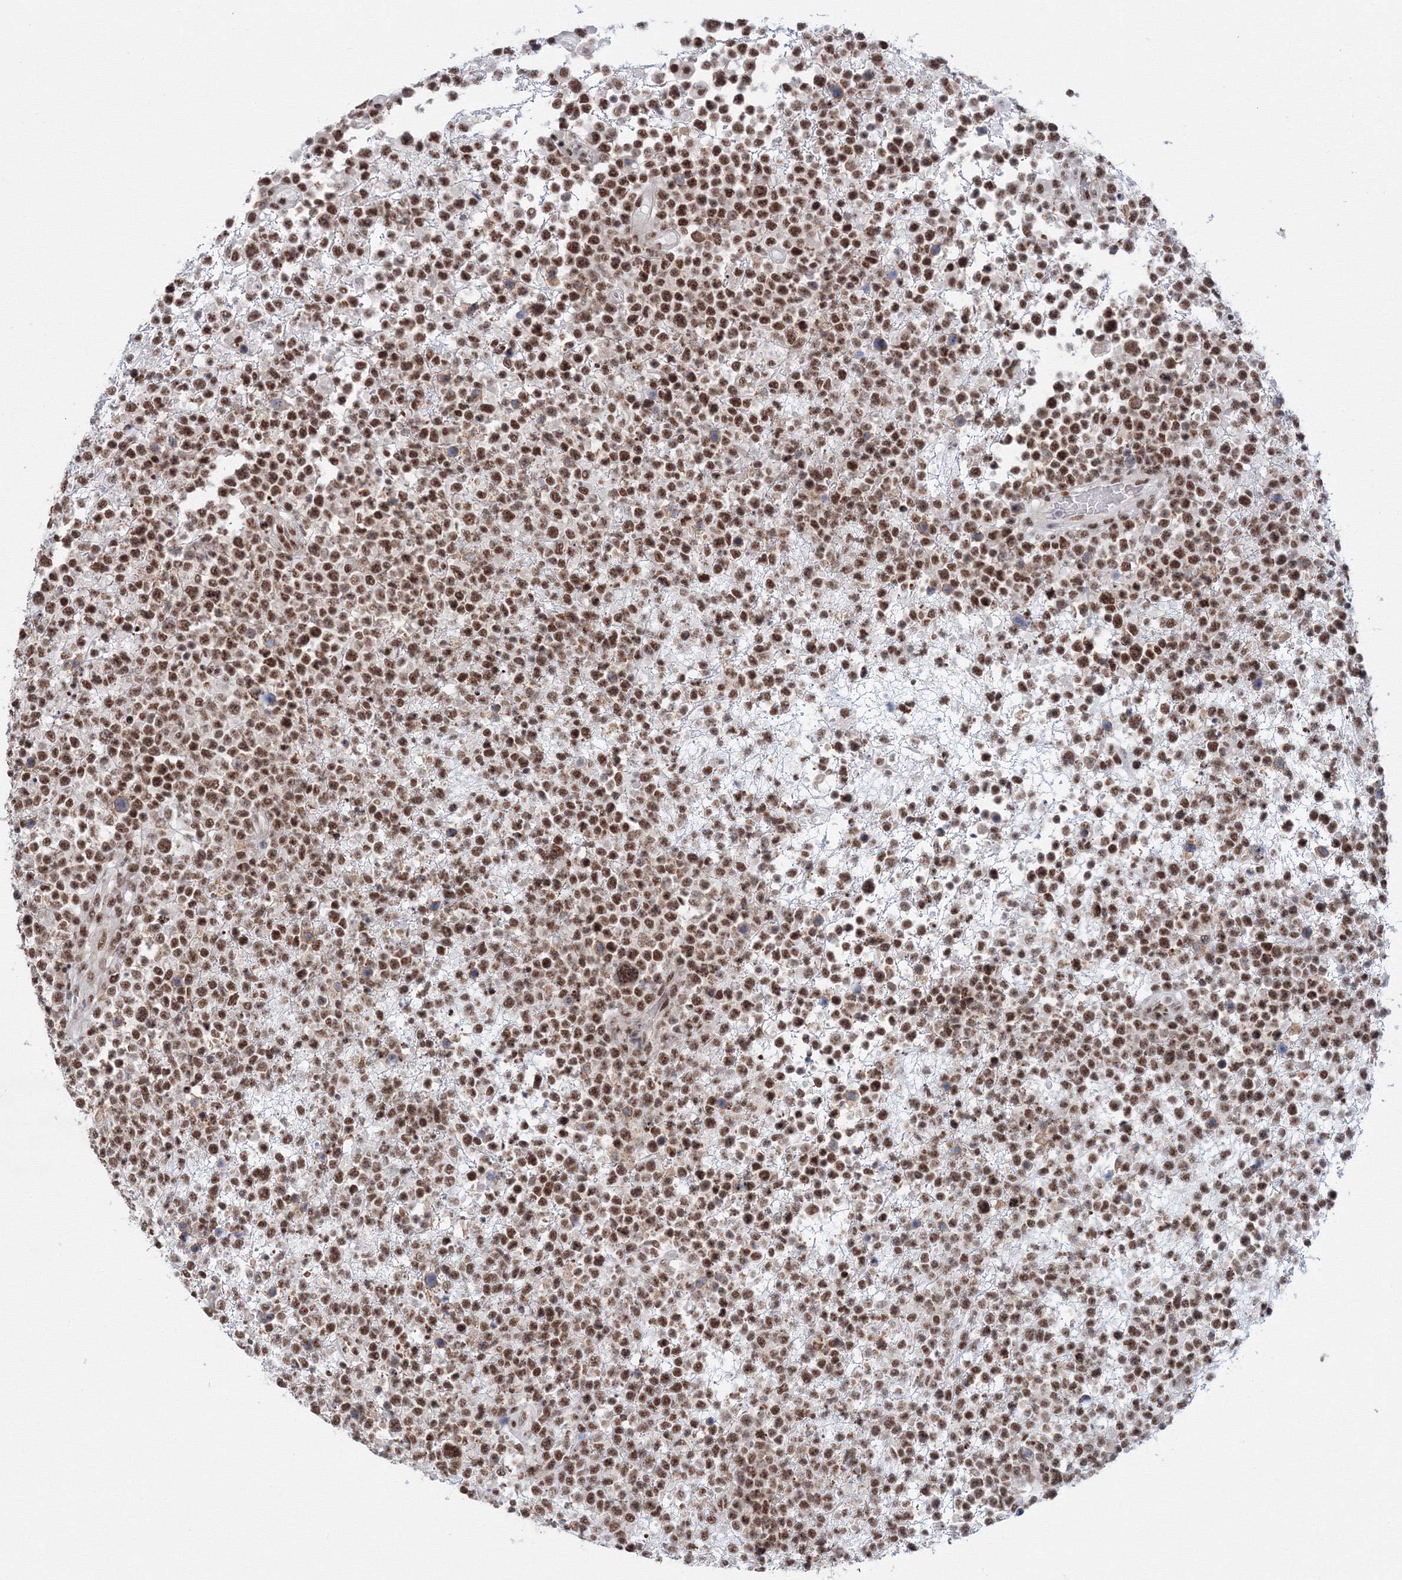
{"staining": {"intensity": "strong", "quantity": ">75%", "location": "nuclear"}, "tissue": "lymphoma", "cell_type": "Tumor cells", "image_type": "cancer", "snomed": [{"axis": "morphology", "description": "Malignant lymphoma, non-Hodgkin's type, High grade"}, {"axis": "topography", "description": "Colon"}], "caption": "This photomicrograph exhibits lymphoma stained with IHC to label a protein in brown. The nuclear of tumor cells show strong positivity for the protein. Nuclei are counter-stained blue.", "gene": "SF3B6", "patient": {"sex": "female", "age": 53}}